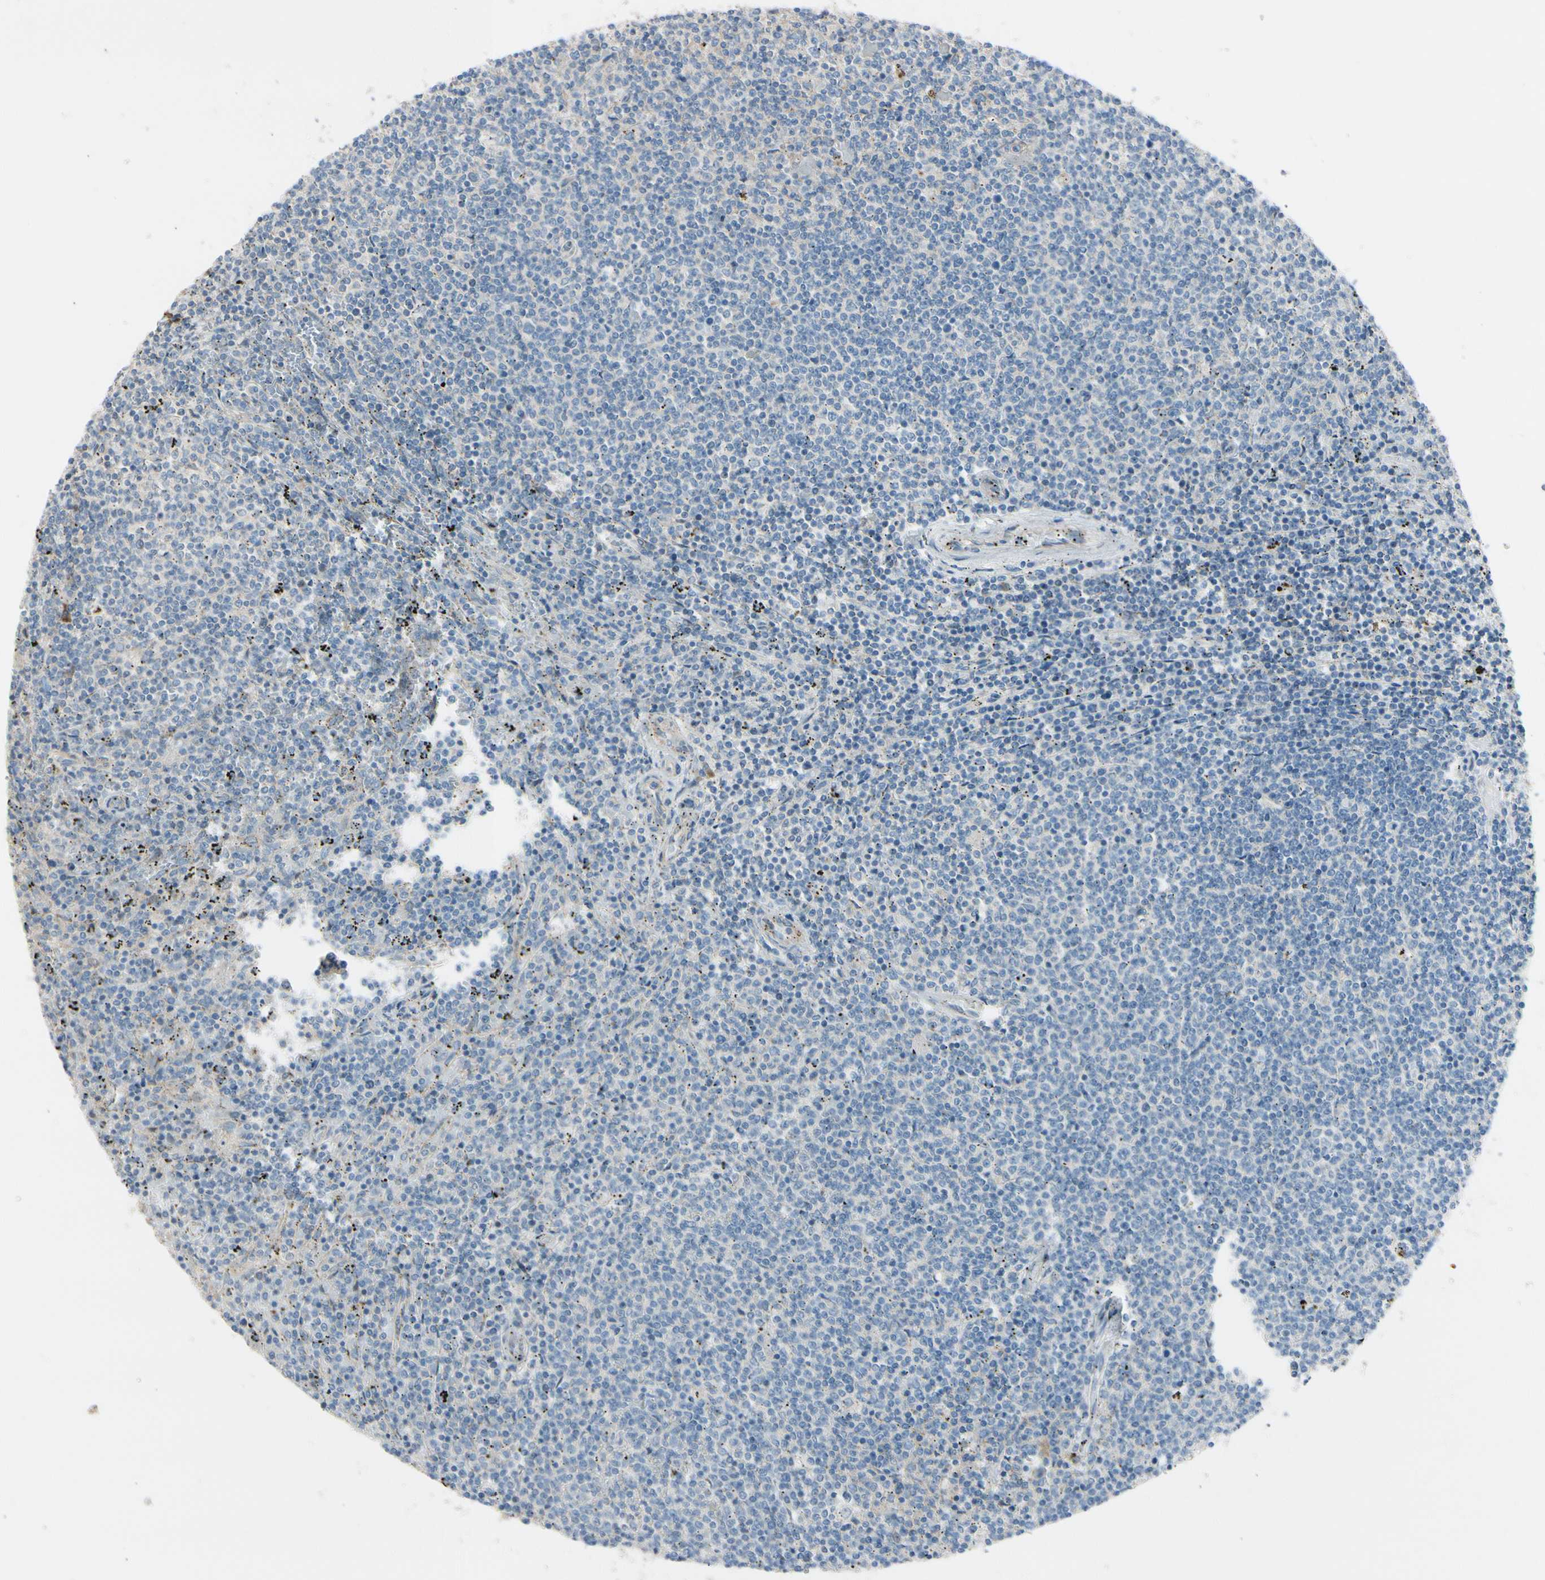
{"staining": {"intensity": "negative", "quantity": "none", "location": "none"}, "tissue": "lymphoma", "cell_type": "Tumor cells", "image_type": "cancer", "snomed": [{"axis": "morphology", "description": "Malignant lymphoma, non-Hodgkin's type, Low grade"}, {"axis": "topography", "description": "Spleen"}], "caption": "A micrograph of malignant lymphoma, non-Hodgkin's type (low-grade) stained for a protein displays no brown staining in tumor cells. (DAB (3,3'-diaminobenzidine) IHC, high magnification).", "gene": "EPHA3", "patient": {"sex": "female", "age": 50}}